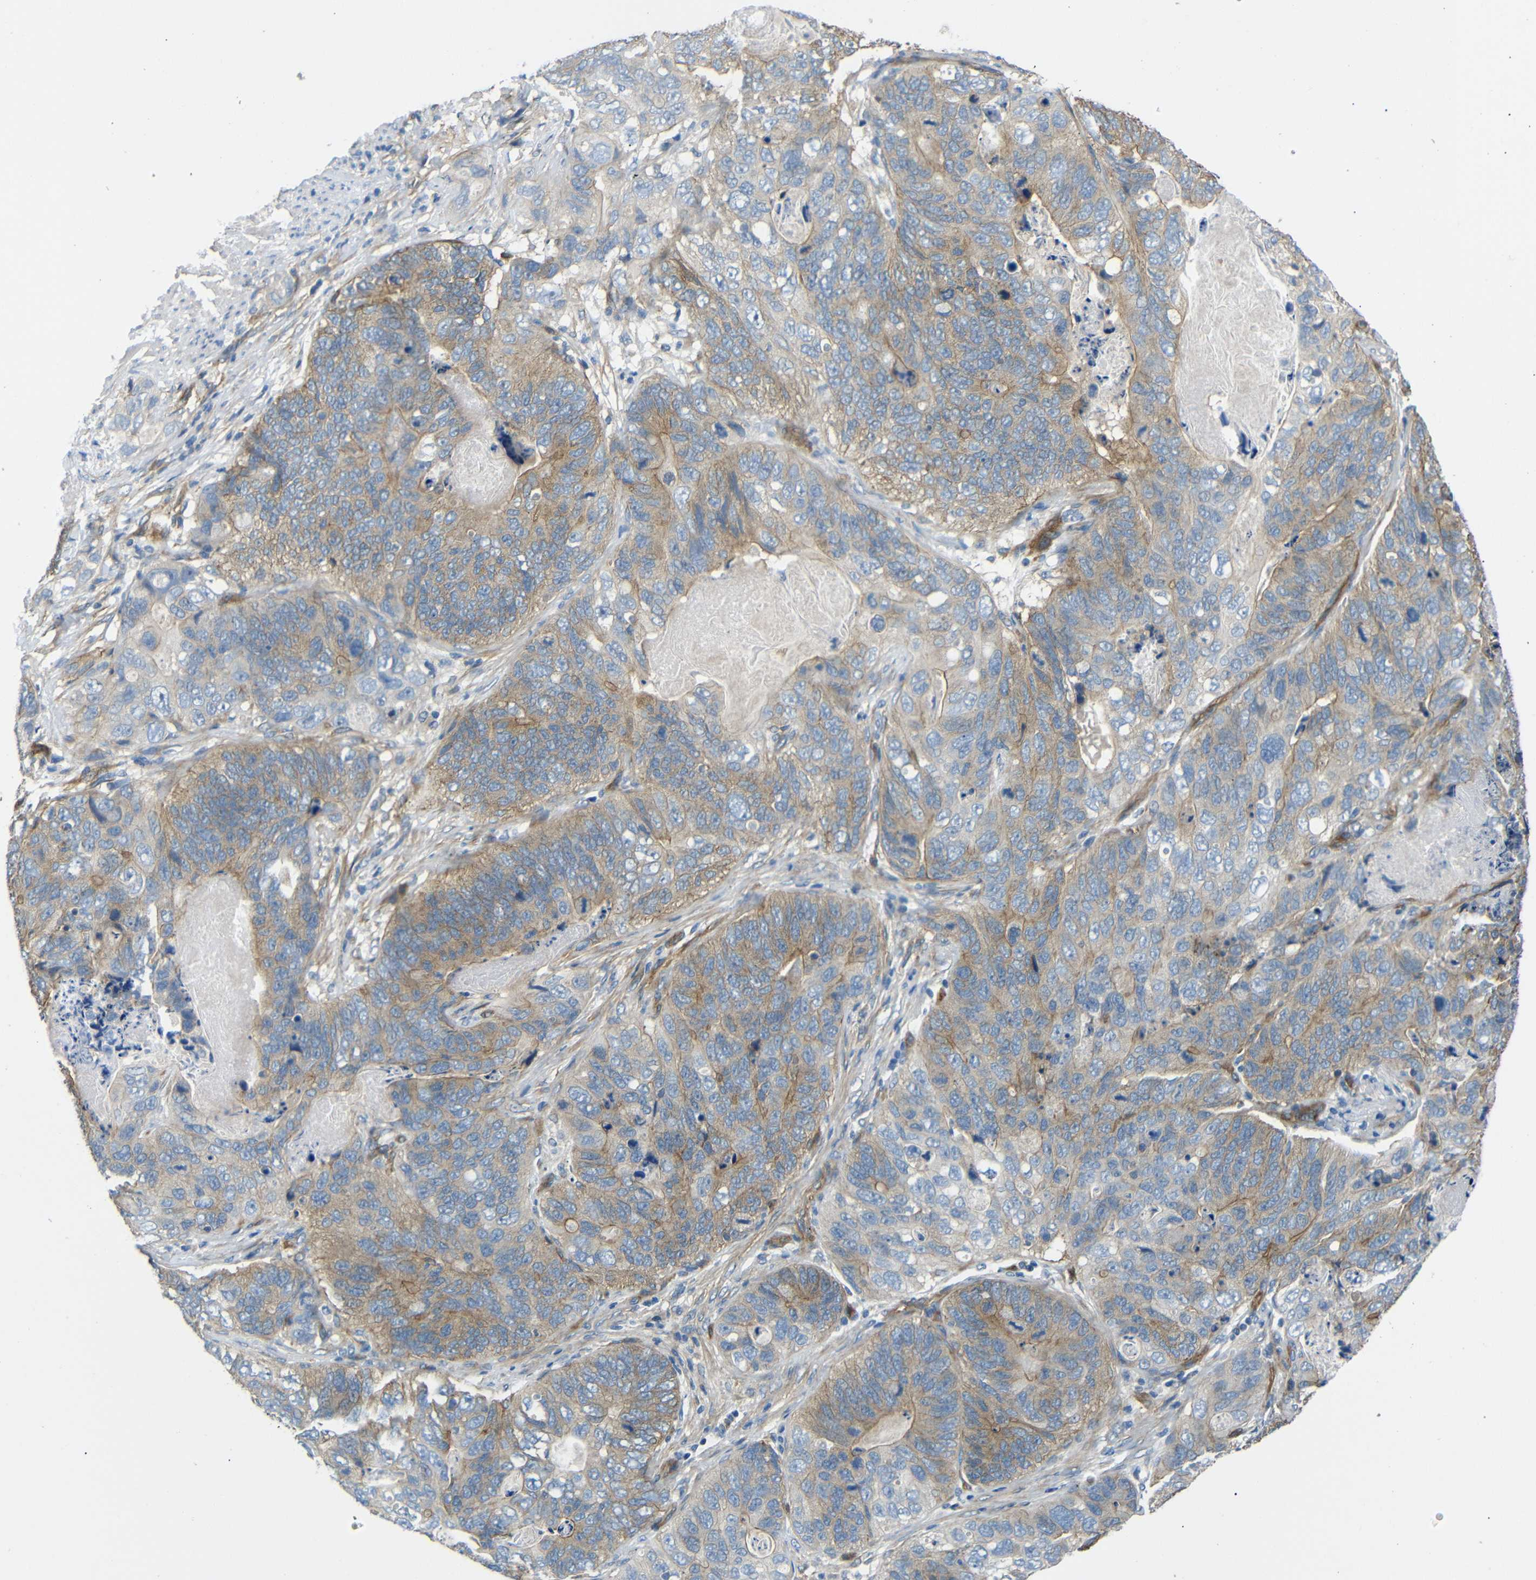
{"staining": {"intensity": "moderate", "quantity": ">75%", "location": "cytoplasmic/membranous"}, "tissue": "stomach cancer", "cell_type": "Tumor cells", "image_type": "cancer", "snomed": [{"axis": "morphology", "description": "Adenocarcinoma, NOS"}, {"axis": "topography", "description": "Stomach"}], "caption": "Stomach adenocarcinoma stained with IHC displays moderate cytoplasmic/membranous expression in about >75% of tumor cells.", "gene": "MYO1B", "patient": {"sex": "female", "age": 89}}